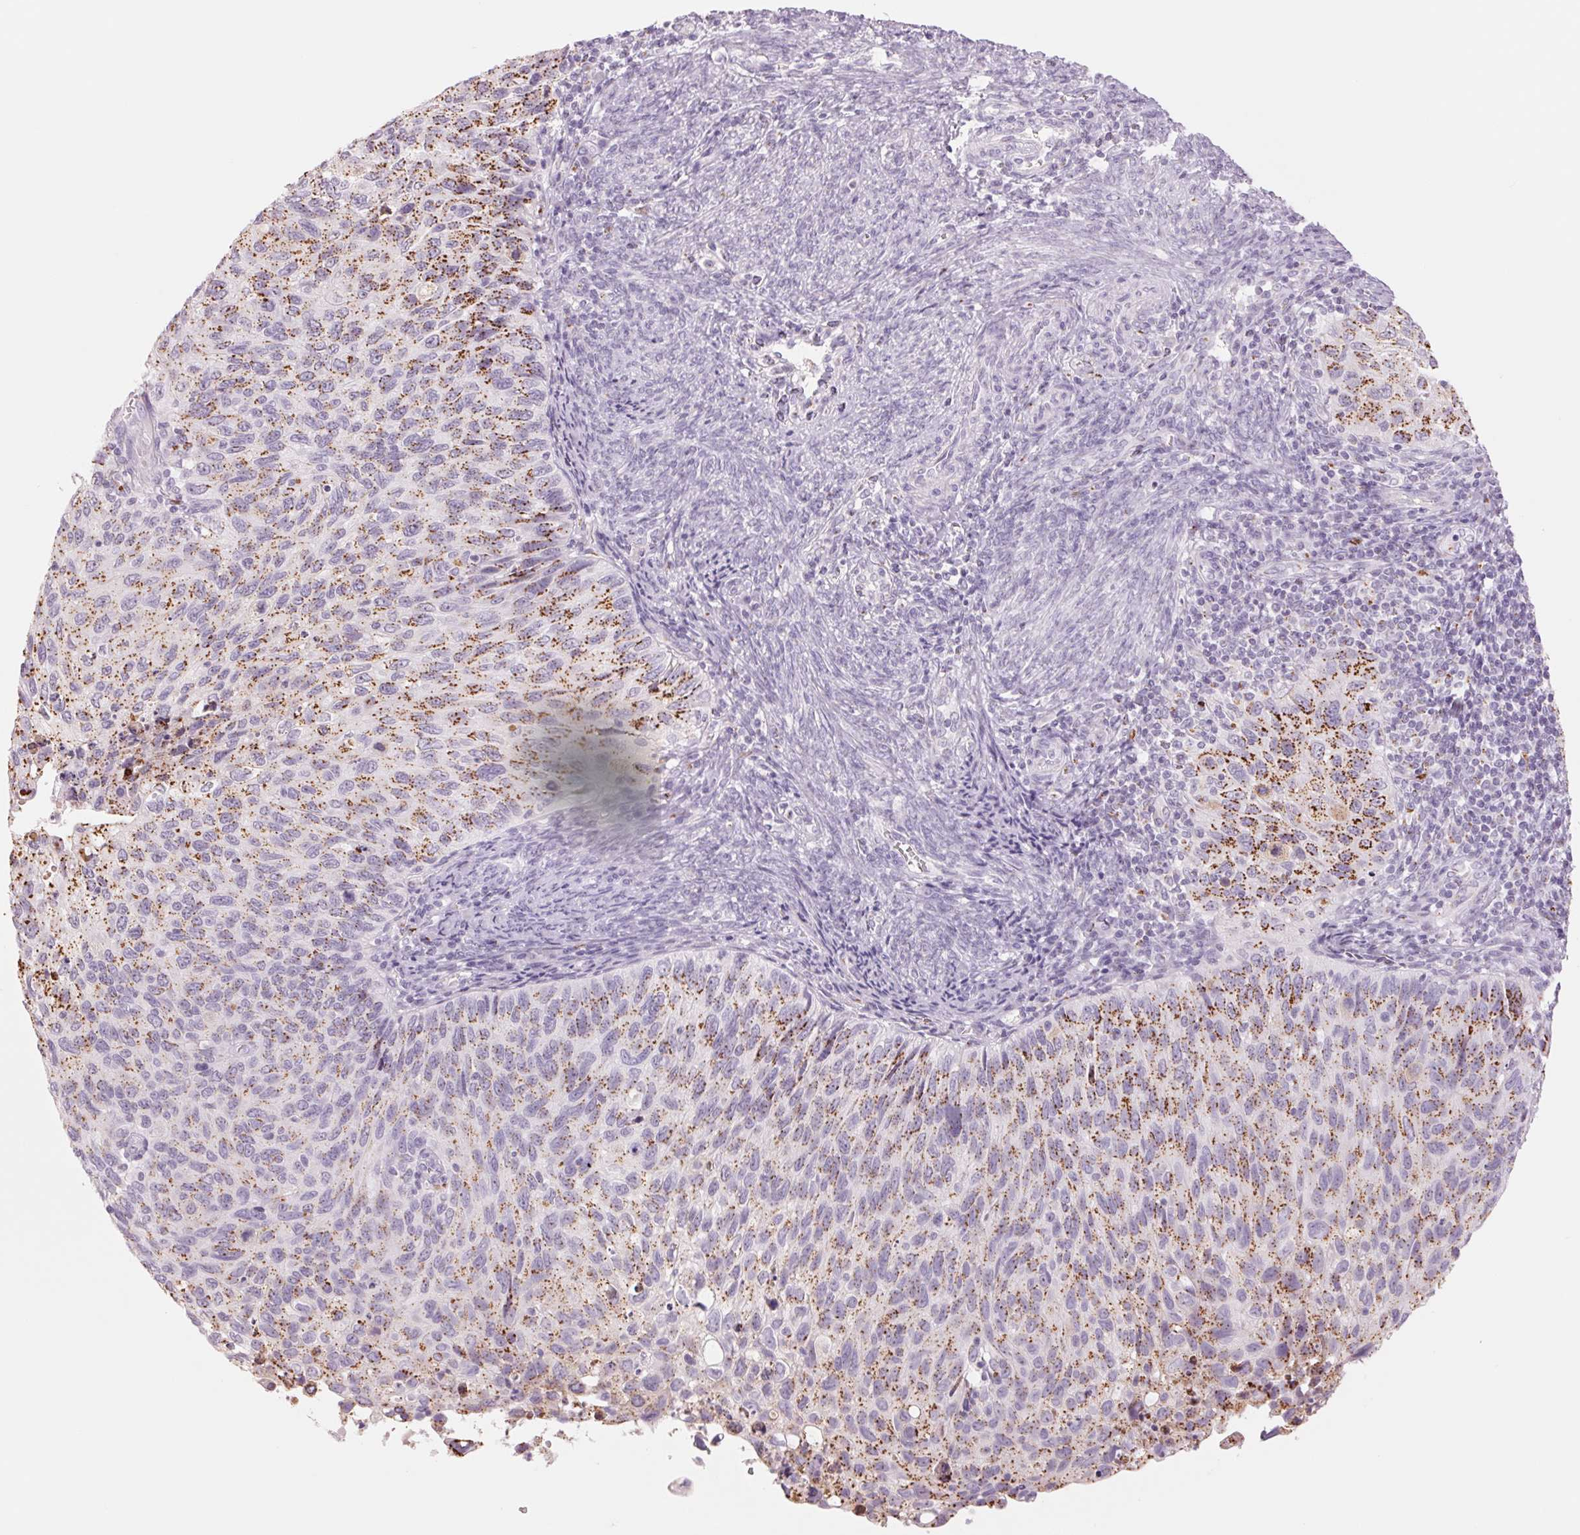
{"staining": {"intensity": "moderate", "quantity": ">75%", "location": "cytoplasmic/membranous"}, "tissue": "cervical cancer", "cell_type": "Tumor cells", "image_type": "cancer", "snomed": [{"axis": "morphology", "description": "Squamous cell carcinoma, NOS"}, {"axis": "topography", "description": "Cervix"}], "caption": "IHC histopathology image of cervical cancer stained for a protein (brown), which displays medium levels of moderate cytoplasmic/membranous expression in approximately >75% of tumor cells.", "gene": "GALNT7", "patient": {"sex": "female", "age": 70}}